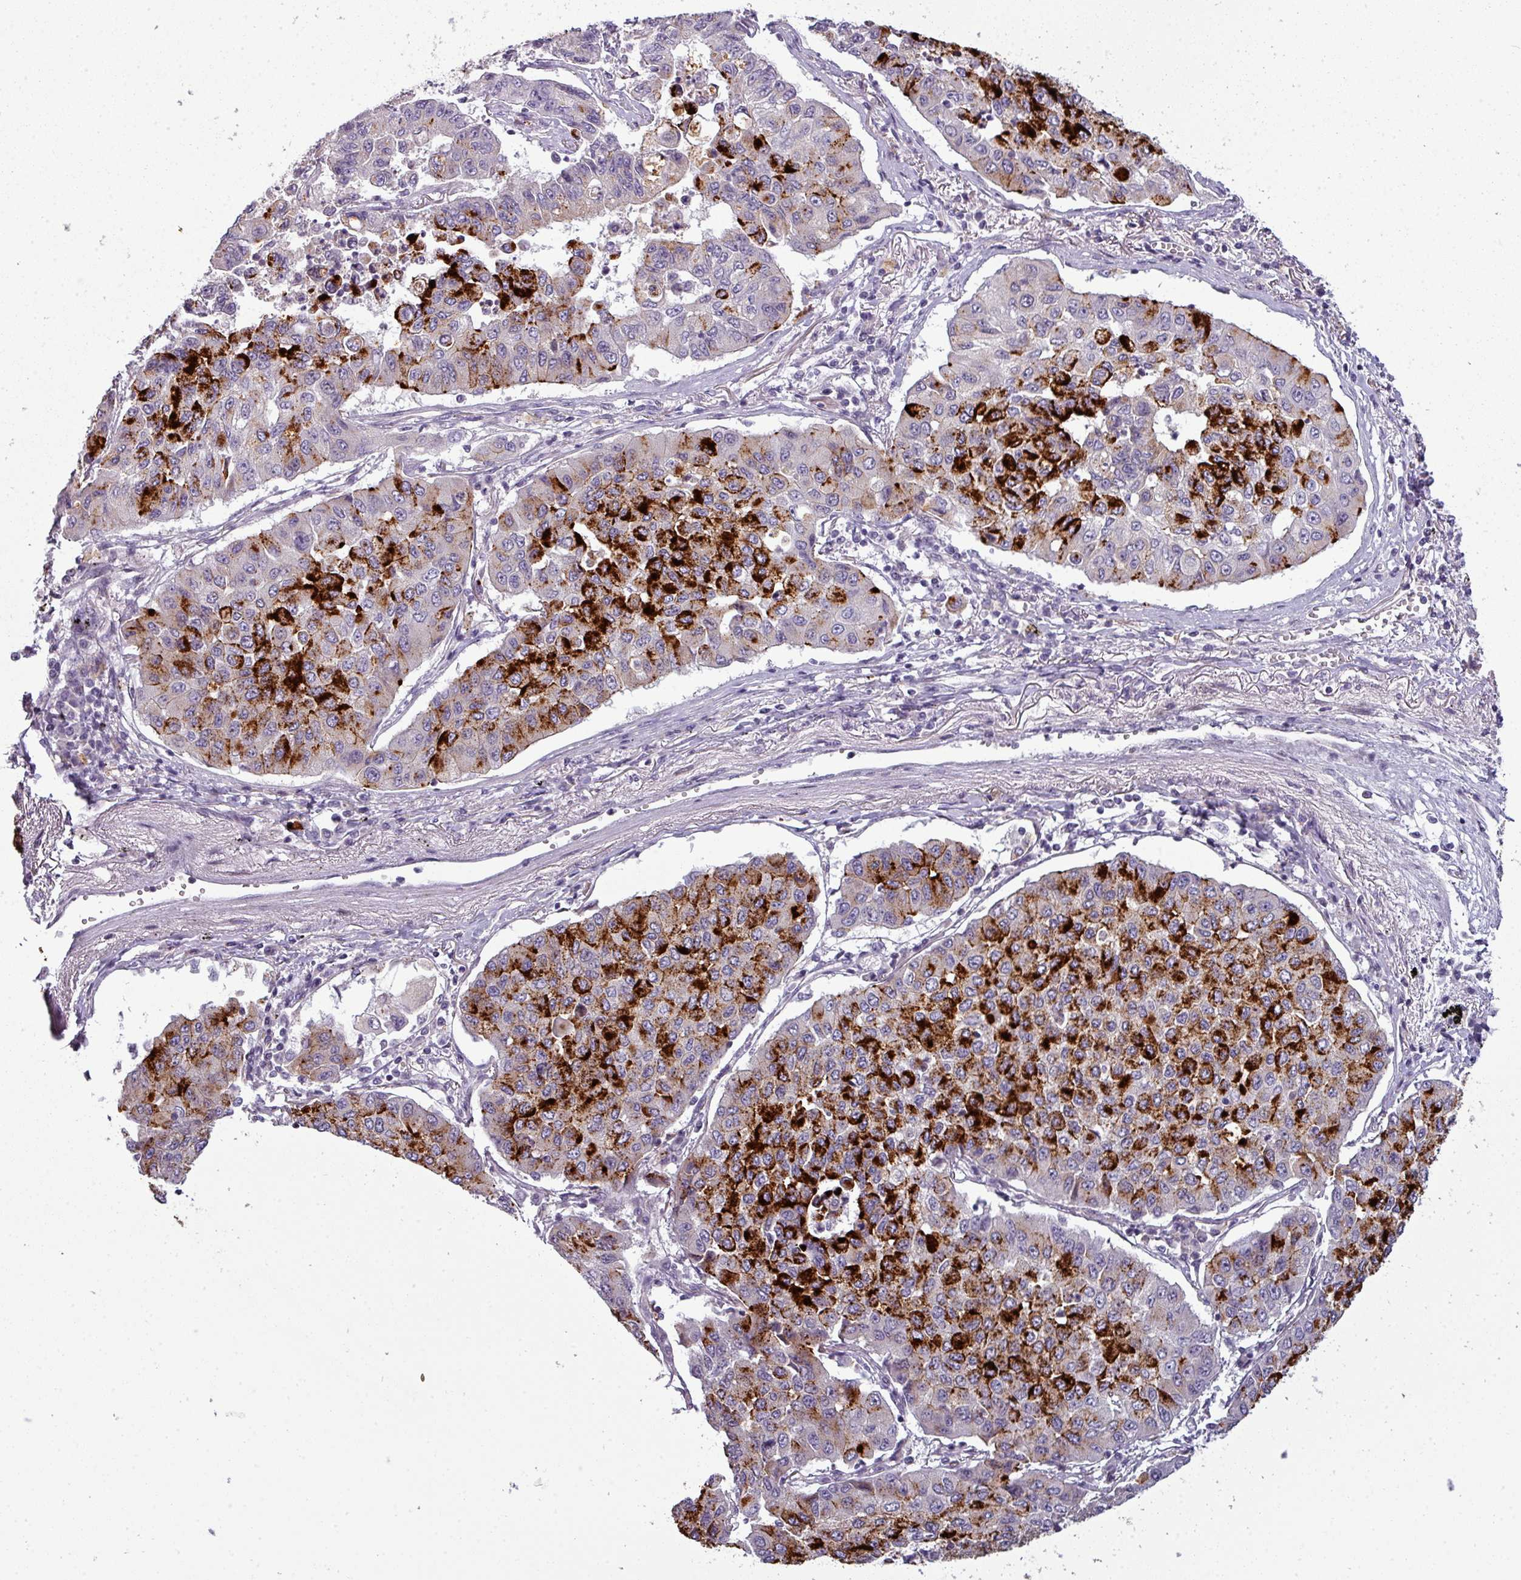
{"staining": {"intensity": "strong", "quantity": "25%-75%", "location": "cytoplasmic/membranous"}, "tissue": "lung cancer", "cell_type": "Tumor cells", "image_type": "cancer", "snomed": [{"axis": "morphology", "description": "Squamous cell carcinoma, NOS"}, {"axis": "topography", "description": "Lung"}], "caption": "Brown immunohistochemical staining in lung squamous cell carcinoma displays strong cytoplasmic/membranous staining in about 25%-75% of tumor cells. (Stains: DAB in brown, nuclei in blue, Microscopy: brightfield microscopy at high magnification).", "gene": "TMEFF1", "patient": {"sex": "male", "age": 74}}